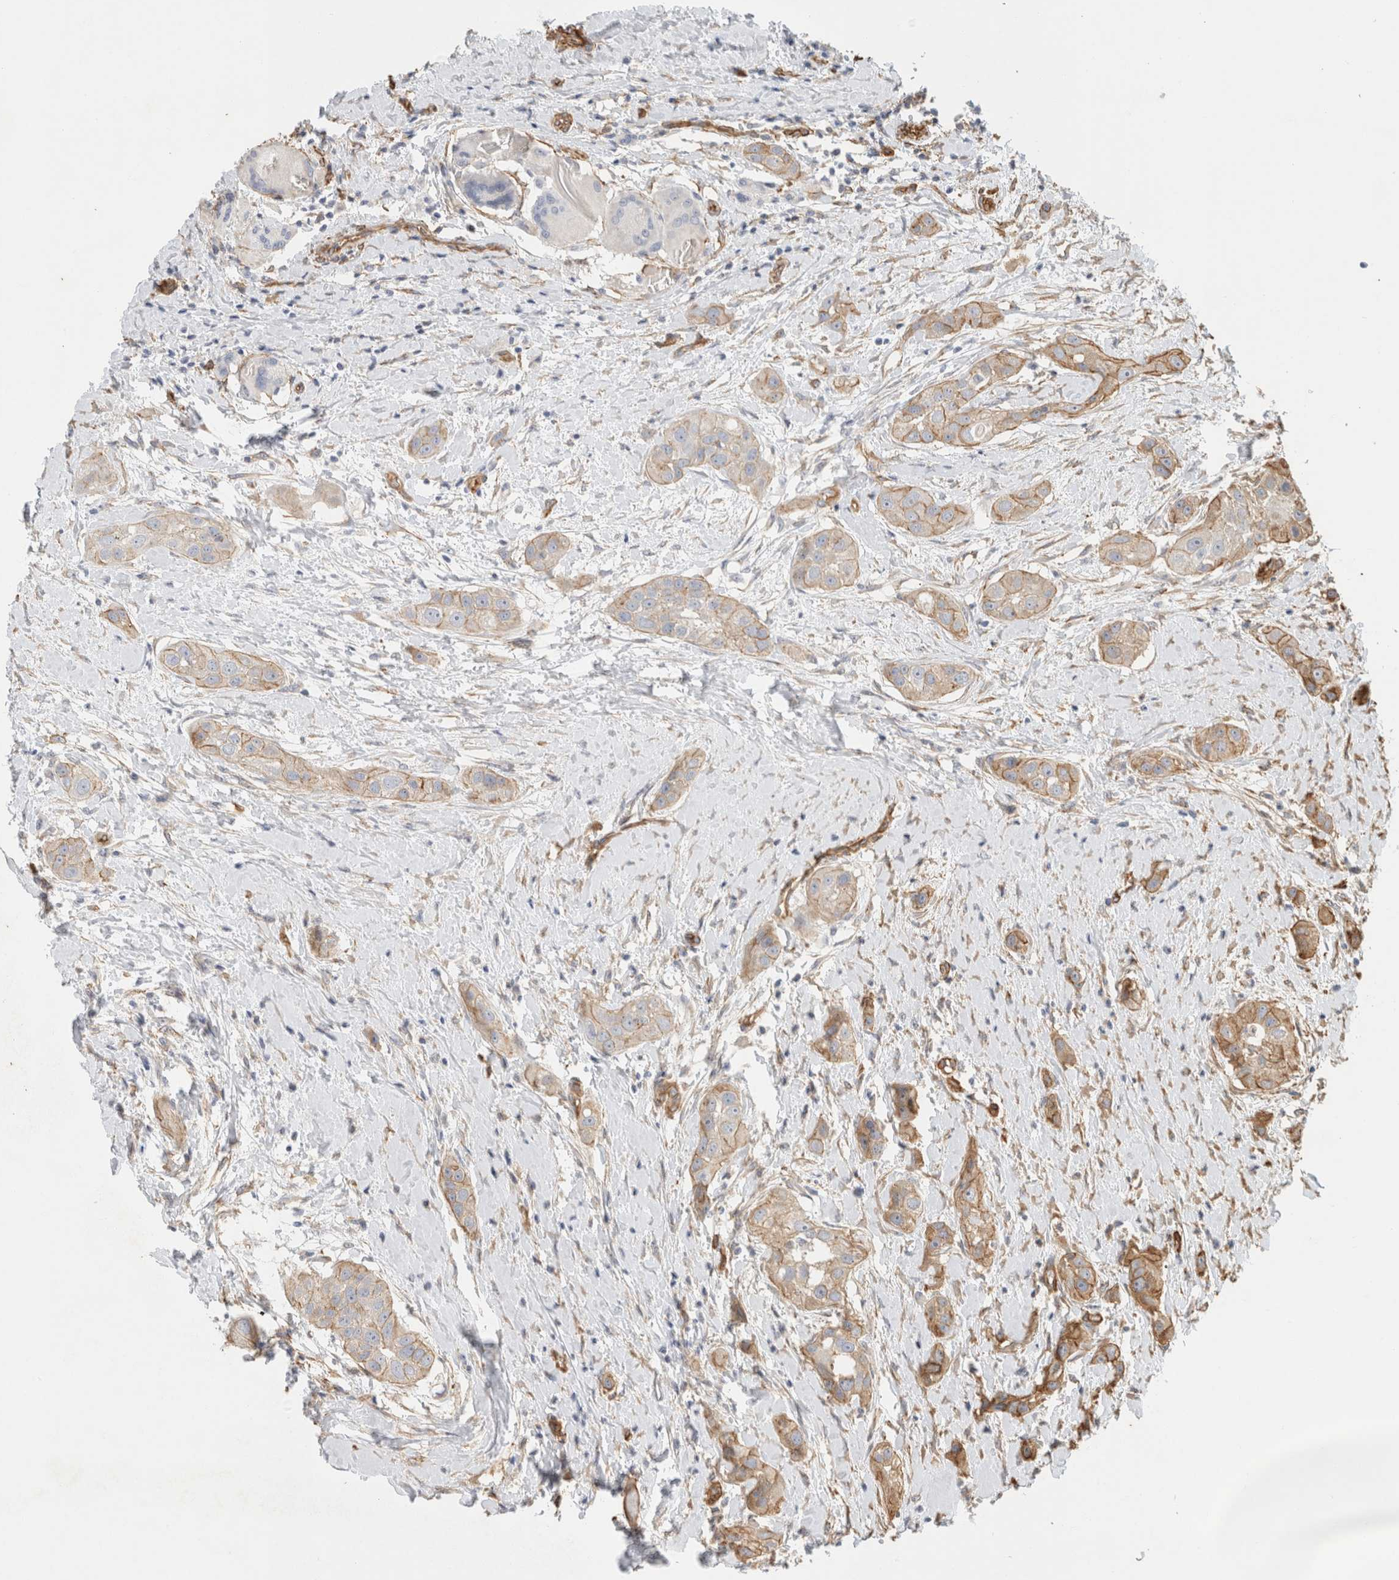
{"staining": {"intensity": "weak", "quantity": ">75%", "location": "cytoplasmic/membranous"}, "tissue": "head and neck cancer", "cell_type": "Tumor cells", "image_type": "cancer", "snomed": [{"axis": "morphology", "description": "Normal tissue, NOS"}, {"axis": "morphology", "description": "Squamous cell carcinoma, NOS"}, {"axis": "topography", "description": "Skeletal muscle"}, {"axis": "topography", "description": "Head-Neck"}], "caption": "Immunohistochemistry (IHC) image of neoplastic tissue: human head and neck squamous cell carcinoma stained using immunohistochemistry exhibits low levels of weak protein expression localized specifically in the cytoplasmic/membranous of tumor cells, appearing as a cytoplasmic/membranous brown color.", "gene": "JMJD4", "patient": {"sex": "male", "age": 51}}